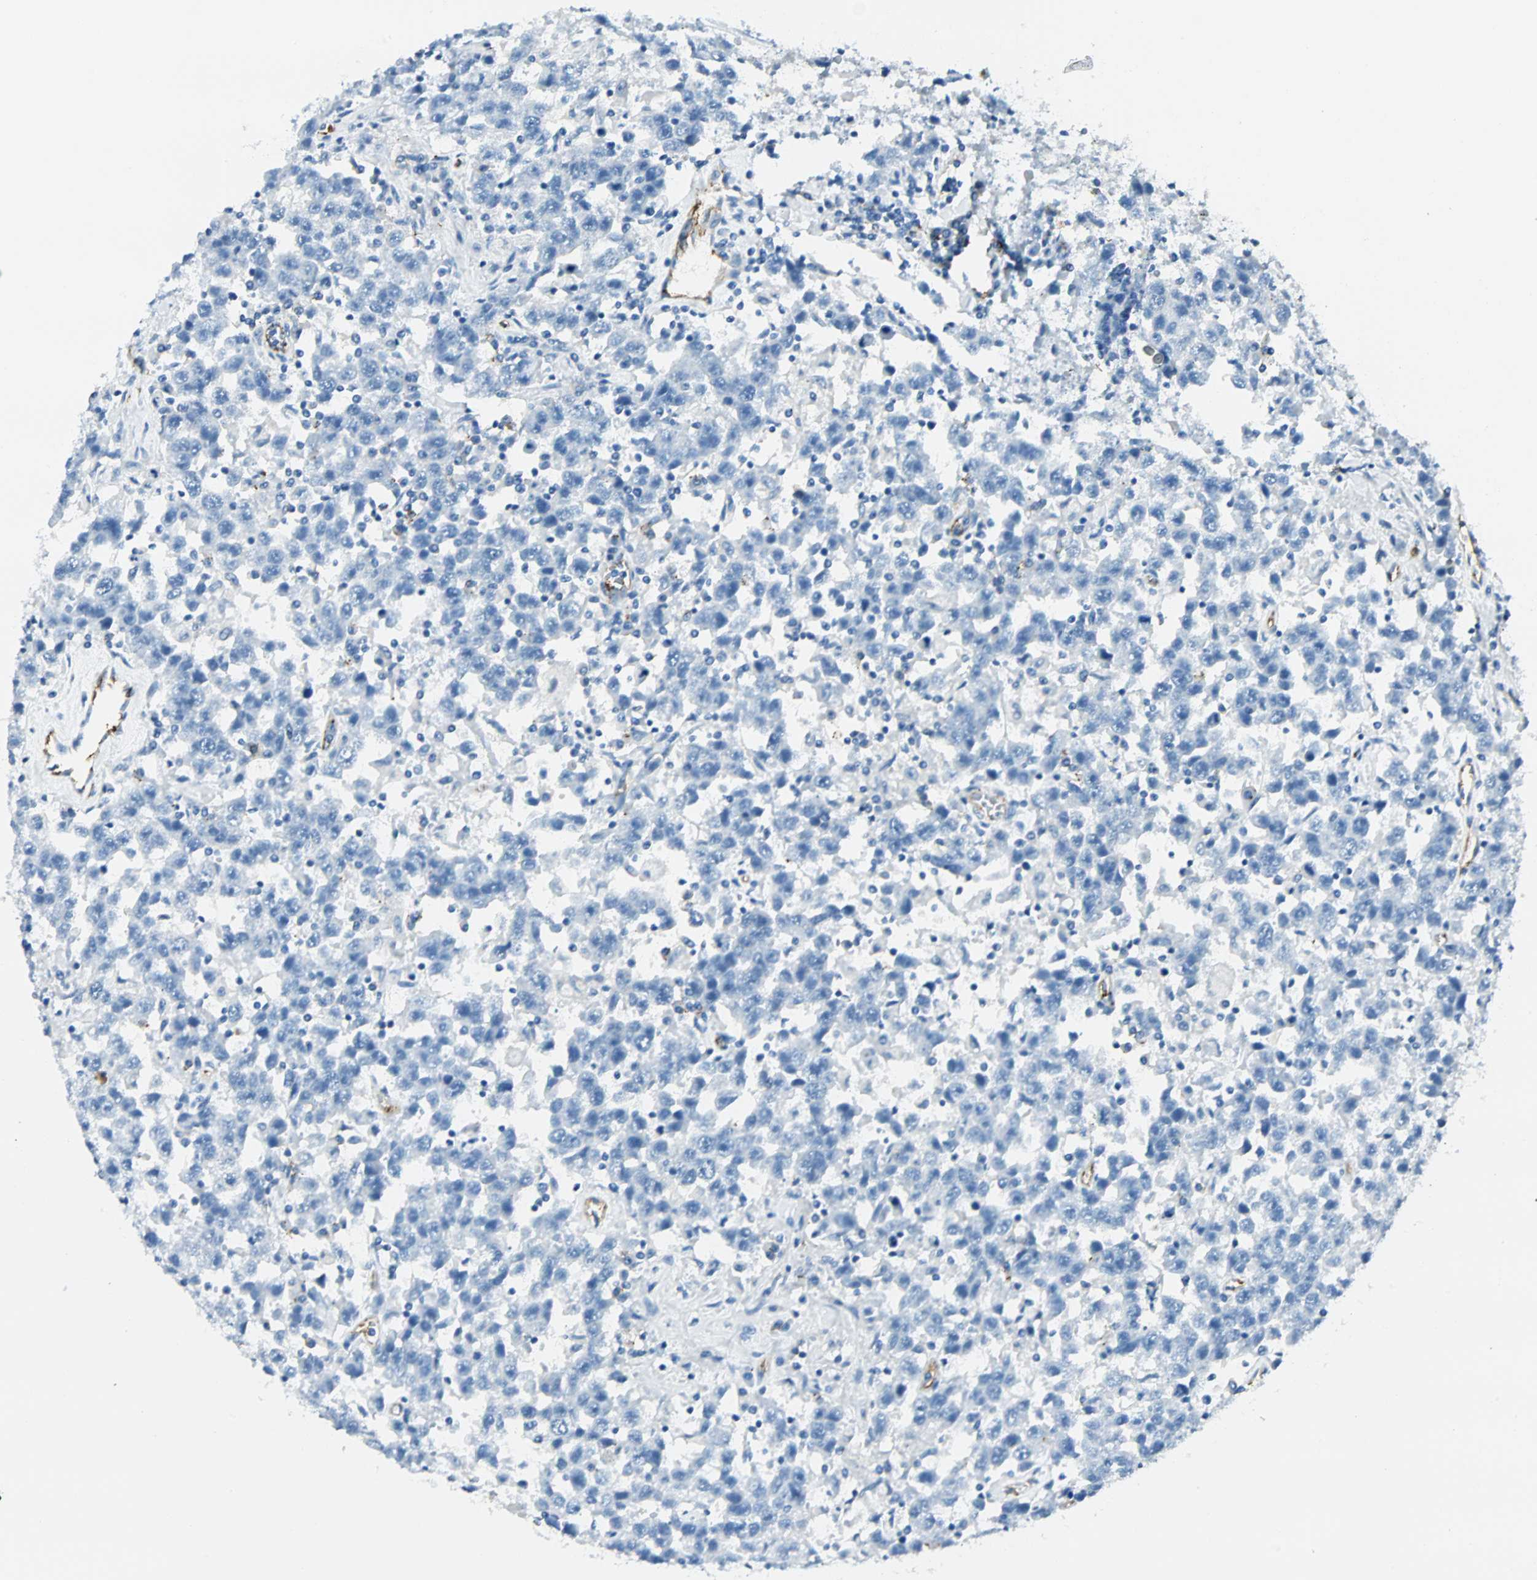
{"staining": {"intensity": "weak", "quantity": "<25%", "location": "cytoplasmic/membranous"}, "tissue": "testis cancer", "cell_type": "Tumor cells", "image_type": "cancer", "snomed": [{"axis": "morphology", "description": "Seminoma, NOS"}, {"axis": "topography", "description": "Testis"}], "caption": "An IHC image of seminoma (testis) is shown. There is no staining in tumor cells of seminoma (testis).", "gene": "VPS9D1", "patient": {"sex": "male", "age": 41}}